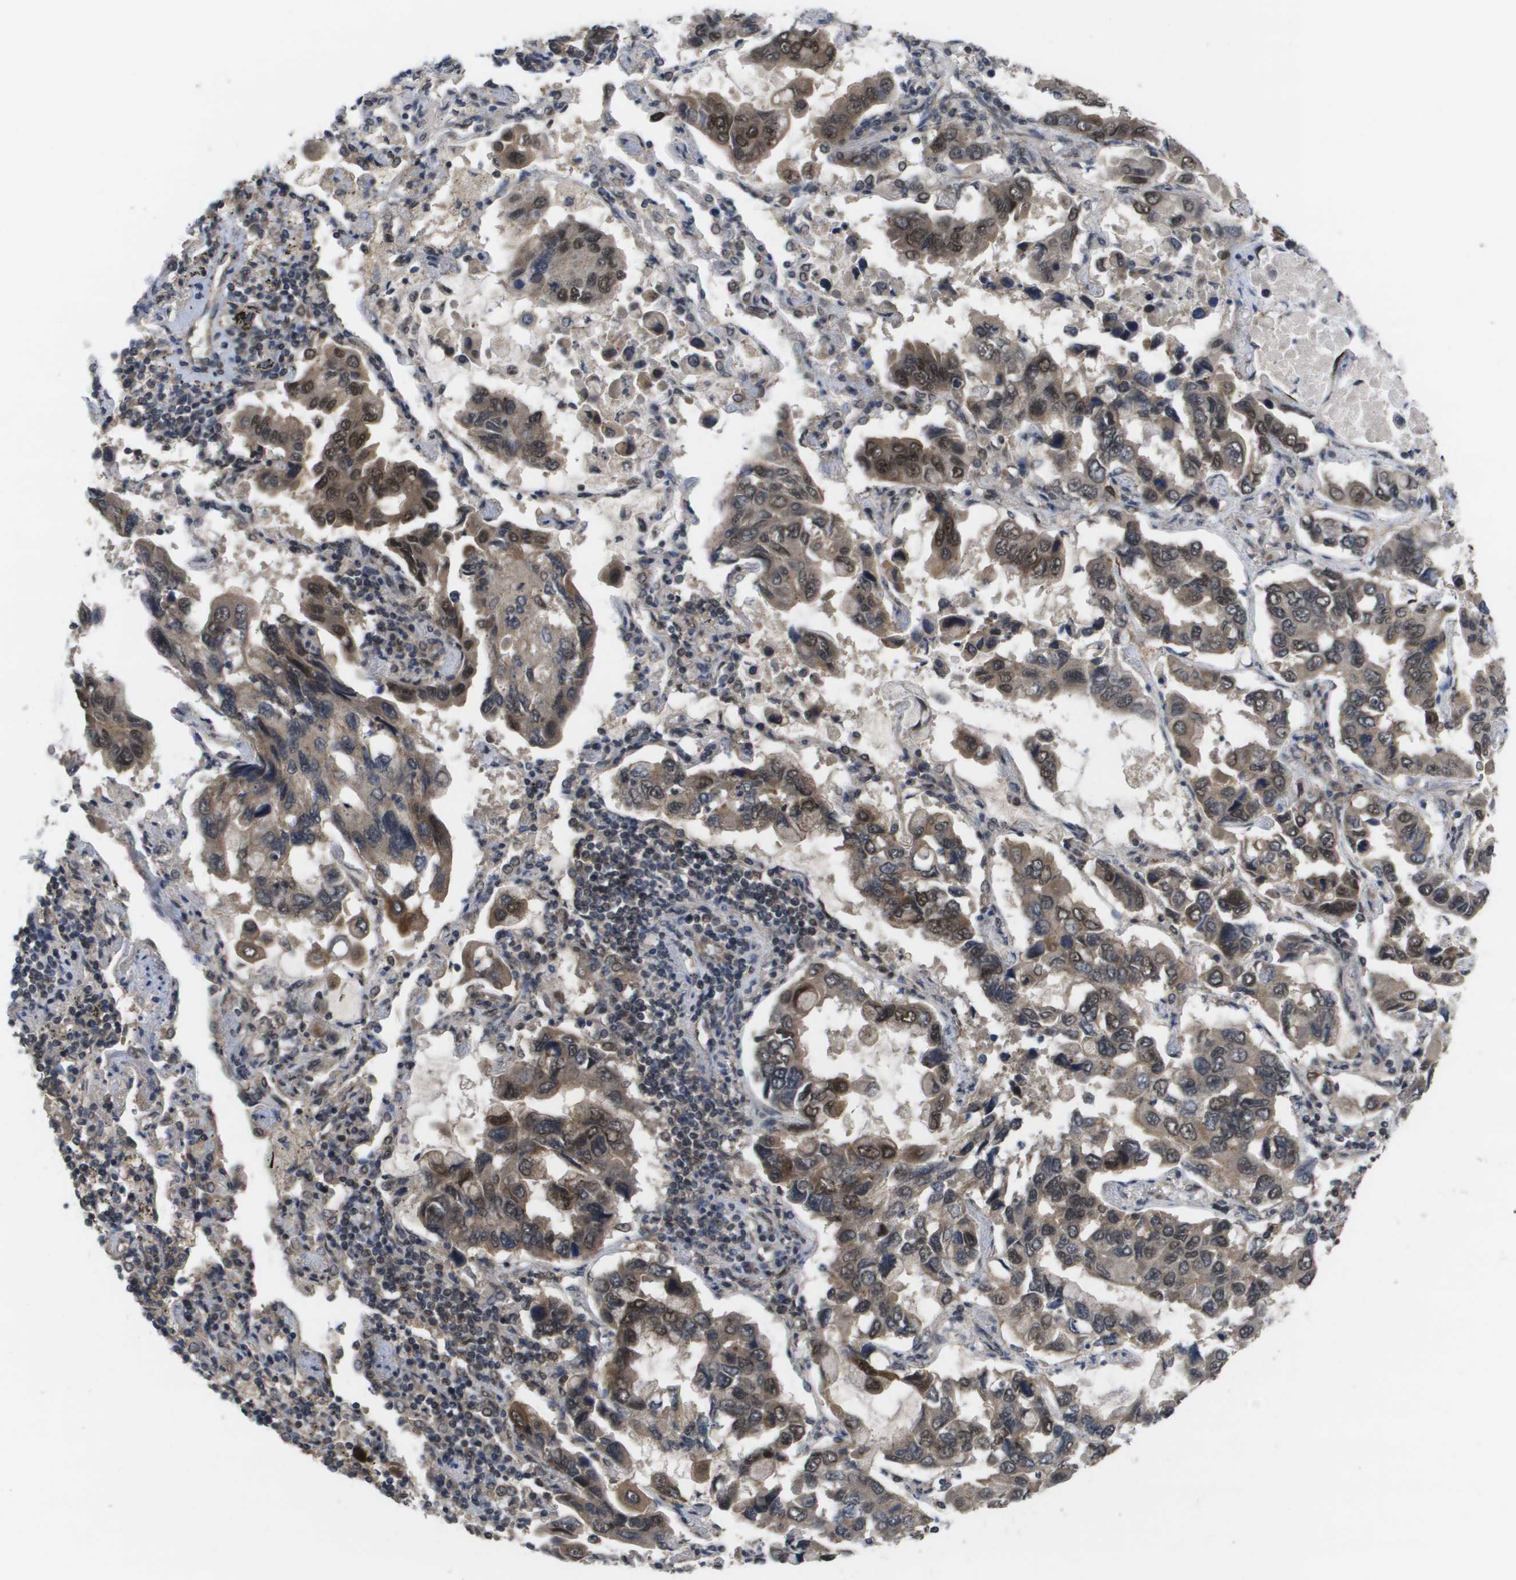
{"staining": {"intensity": "moderate", "quantity": ">75%", "location": "cytoplasmic/membranous,nuclear"}, "tissue": "lung cancer", "cell_type": "Tumor cells", "image_type": "cancer", "snomed": [{"axis": "morphology", "description": "Adenocarcinoma, NOS"}, {"axis": "topography", "description": "Lung"}], "caption": "Lung cancer (adenocarcinoma) stained for a protein exhibits moderate cytoplasmic/membranous and nuclear positivity in tumor cells. Using DAB (brown) and hematoxylin (blue) stains, captured at high magnification using brightfield microscopy.", "gene": "AMBRA1", "patient": {"sex": "male", "age": 64}}